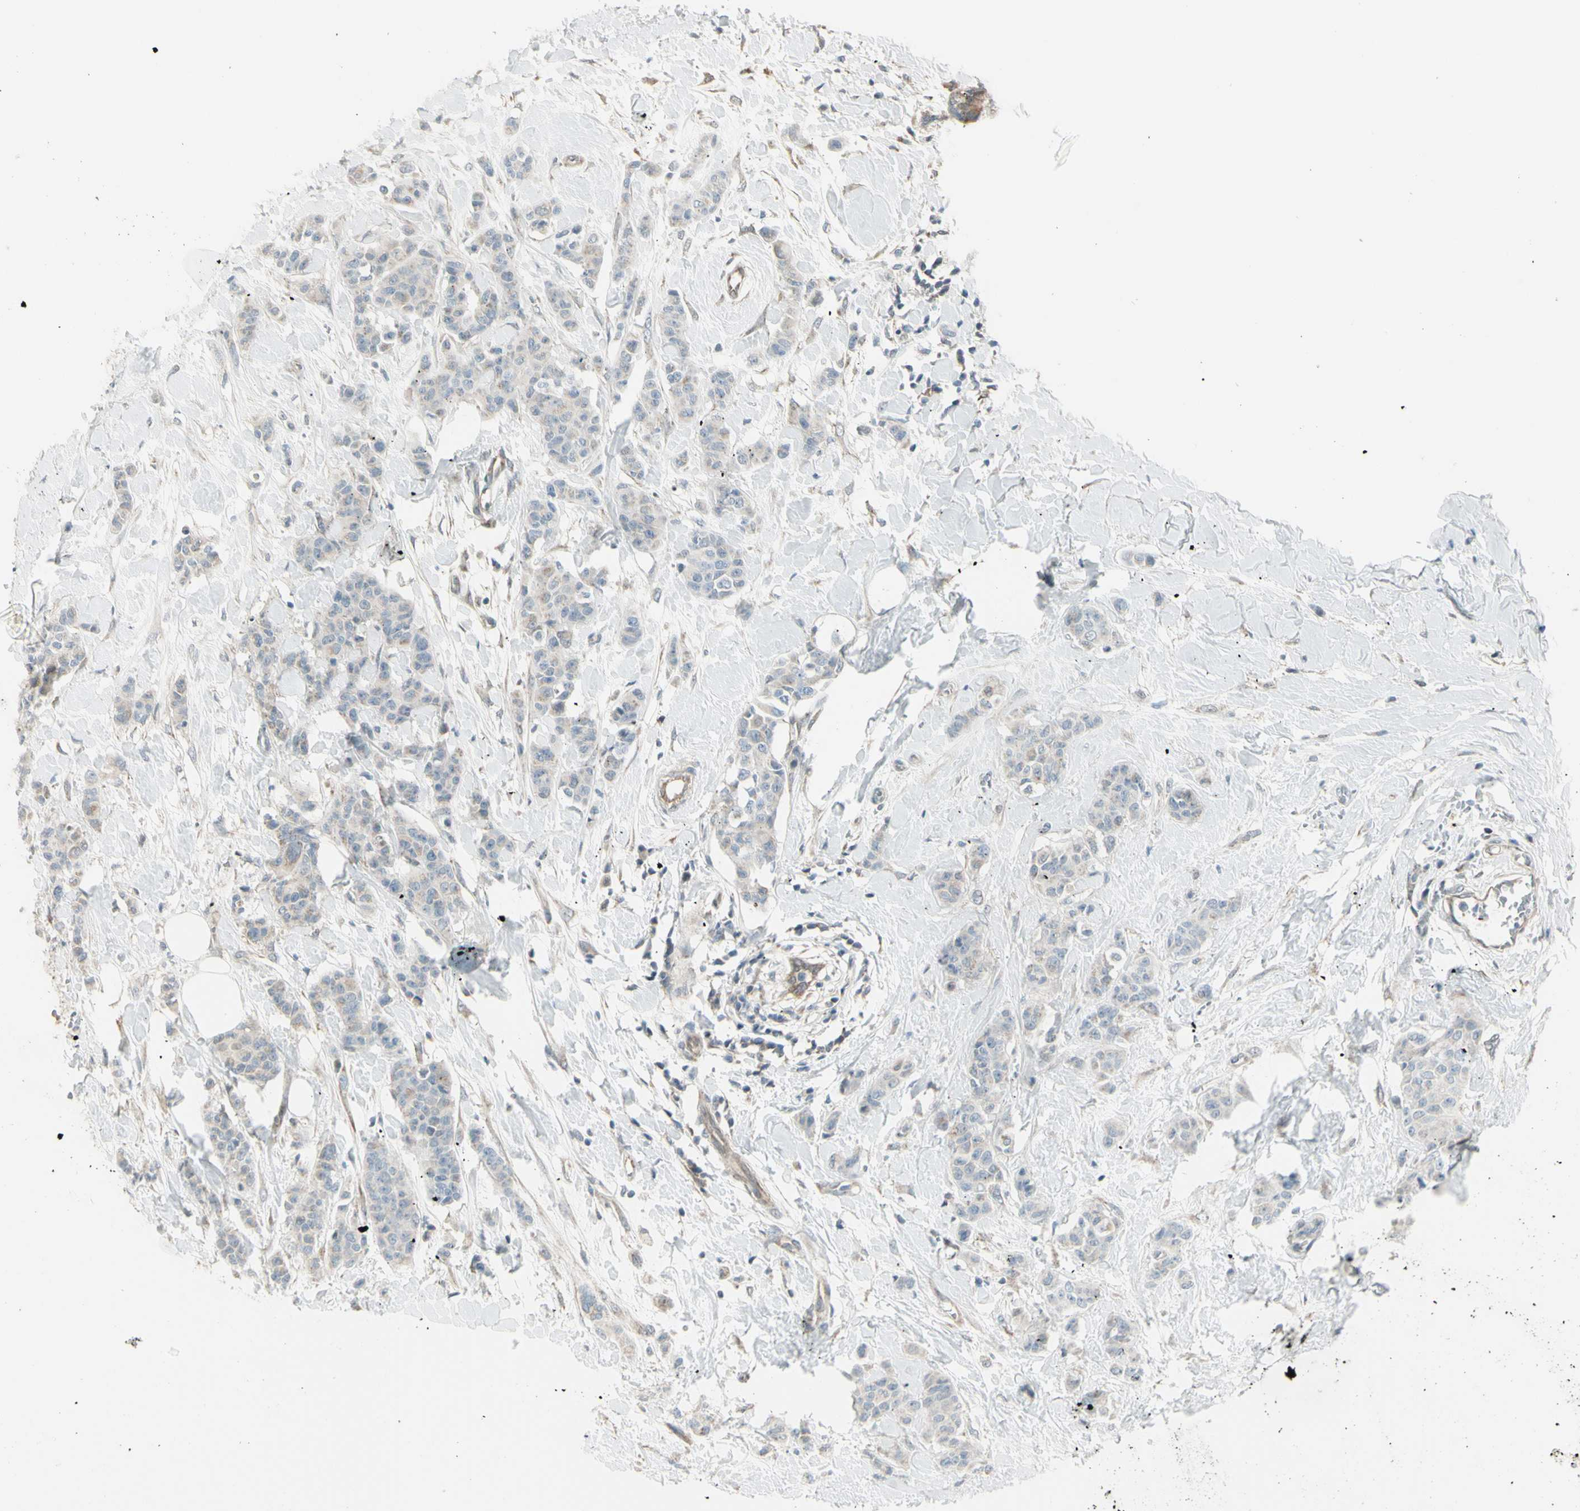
{"staining": {"intensity": "weak", "quantity": "<25%", "location": "cytoplasmic/membranous"}, "tissue": "breast cancer", "cell_type": "Tumor cells", "image_type": "cancer", "snomed": [{"axis": "morphology", "description": "Normal tissue, NOS"}, {"axis": "morphology", "description": "Duct carcinoma"}, {"axis": "topography", "description": "Breast"}], "caption": "Immunohistochemistry histopathology image of breast cancer (infiltrating ductal carcinoma) stained for a protein (brown), which demonstrates no positivity in tumor cells. (Stains: DAB immunohistochemistry with hematoxylin counter stain, Microscopy: brightfield microscopy at high magnification).", "gene": "NAXD", "patient": {"sex": "female", "age": 40}}